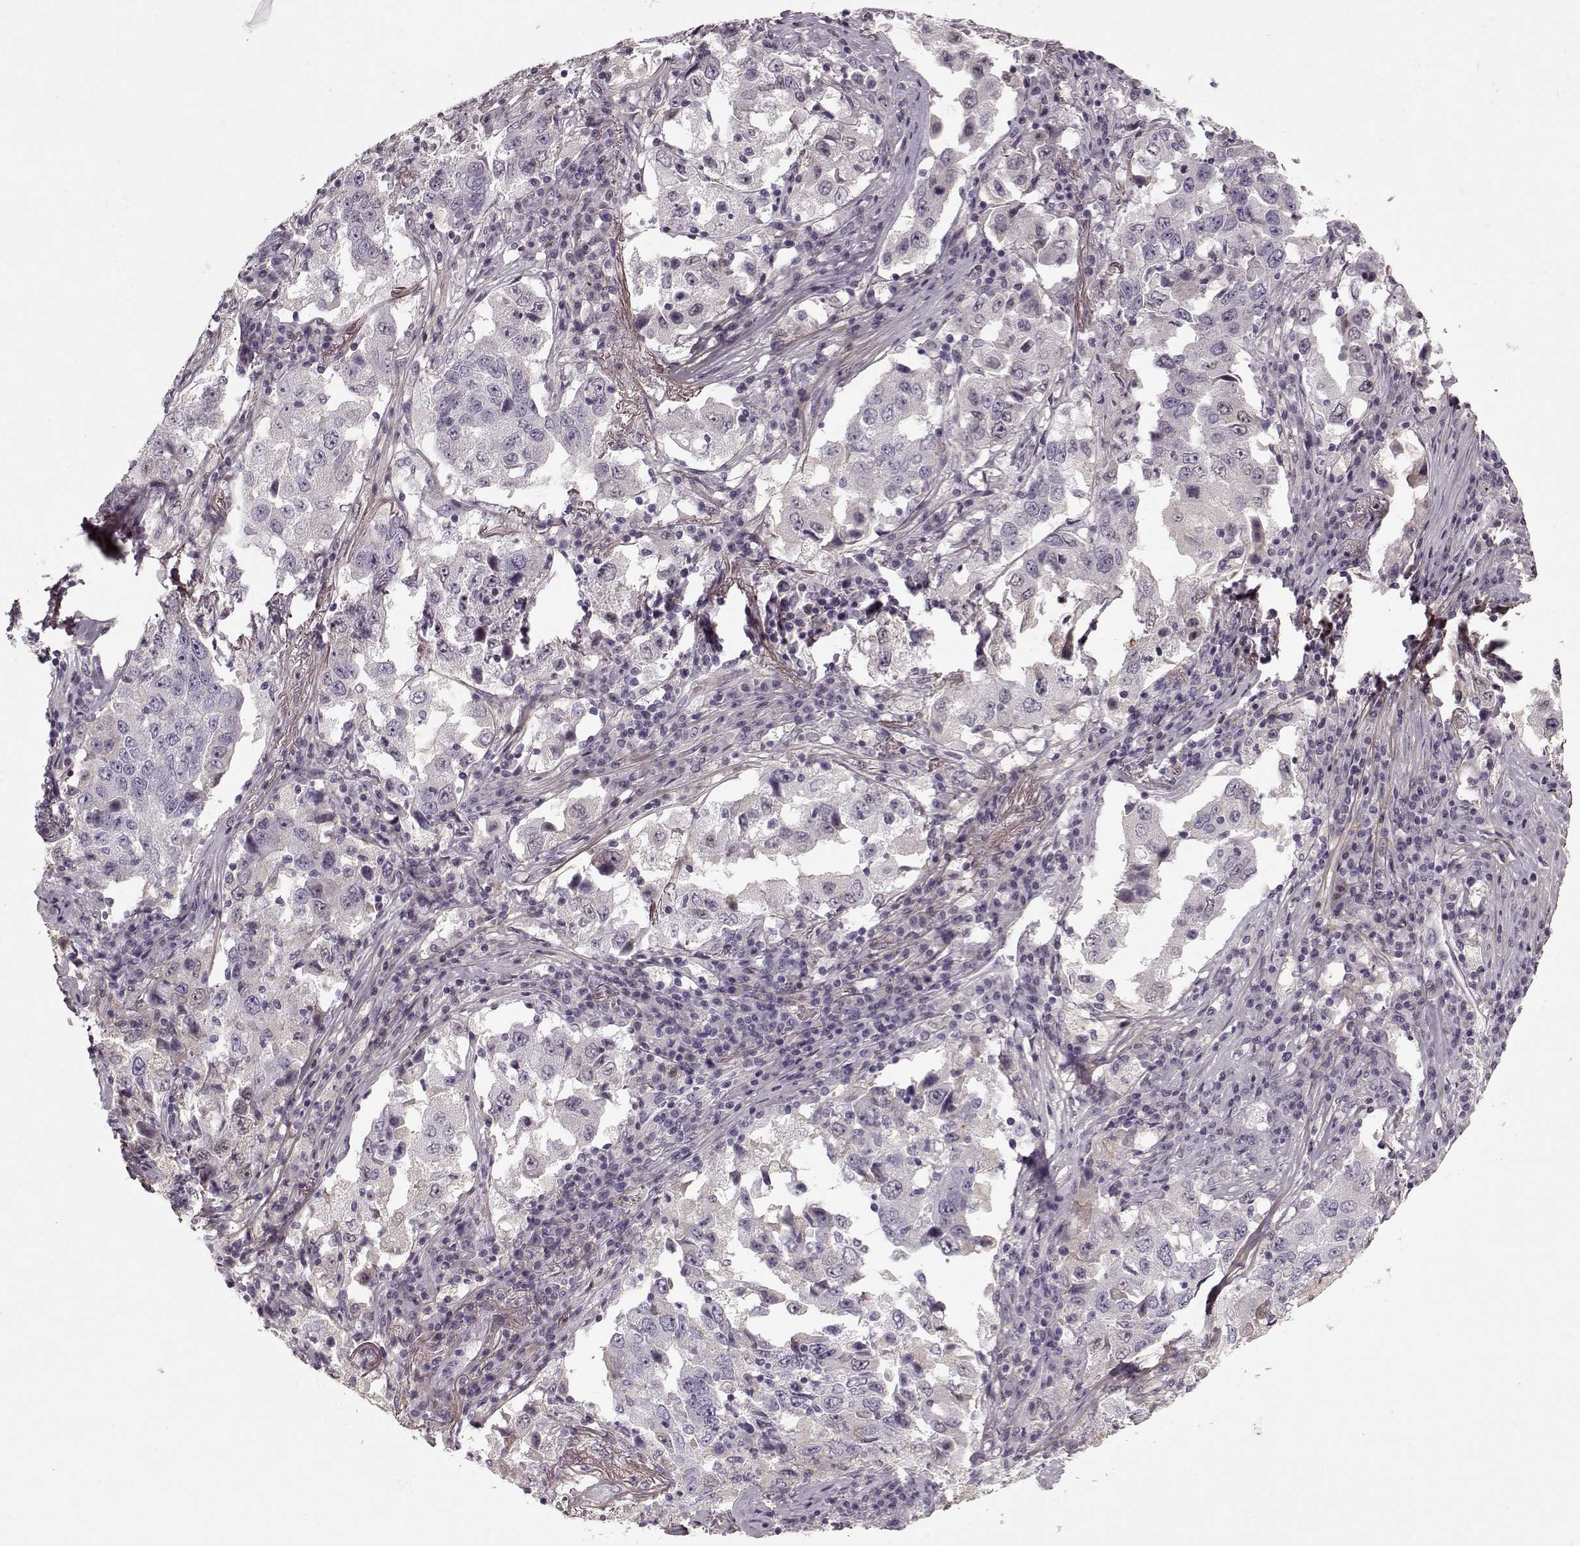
{"staining": {"intensity": "negative", "quantity": "none", "location": "none"}, "tissue": "lung cancer", "cell_type": "Tumor cells", "image_type": "cancer", "snomed": [{"axis": "morphology", "description": "Adenocarcinoma, NOS"}, {"axis": "topography", "description": "Lung"}], "caption": "A high-resolution histopathology image shows immunohistochemistry staining of lung adenocarcinoma, which exhibits no significant staining in tumor cells. The staining is performed using DAB brown chromogen with nuclei counter-stained in using hematoxylin.", "gene": "LUM", "patient": {"sex": "male", "age": 73}}